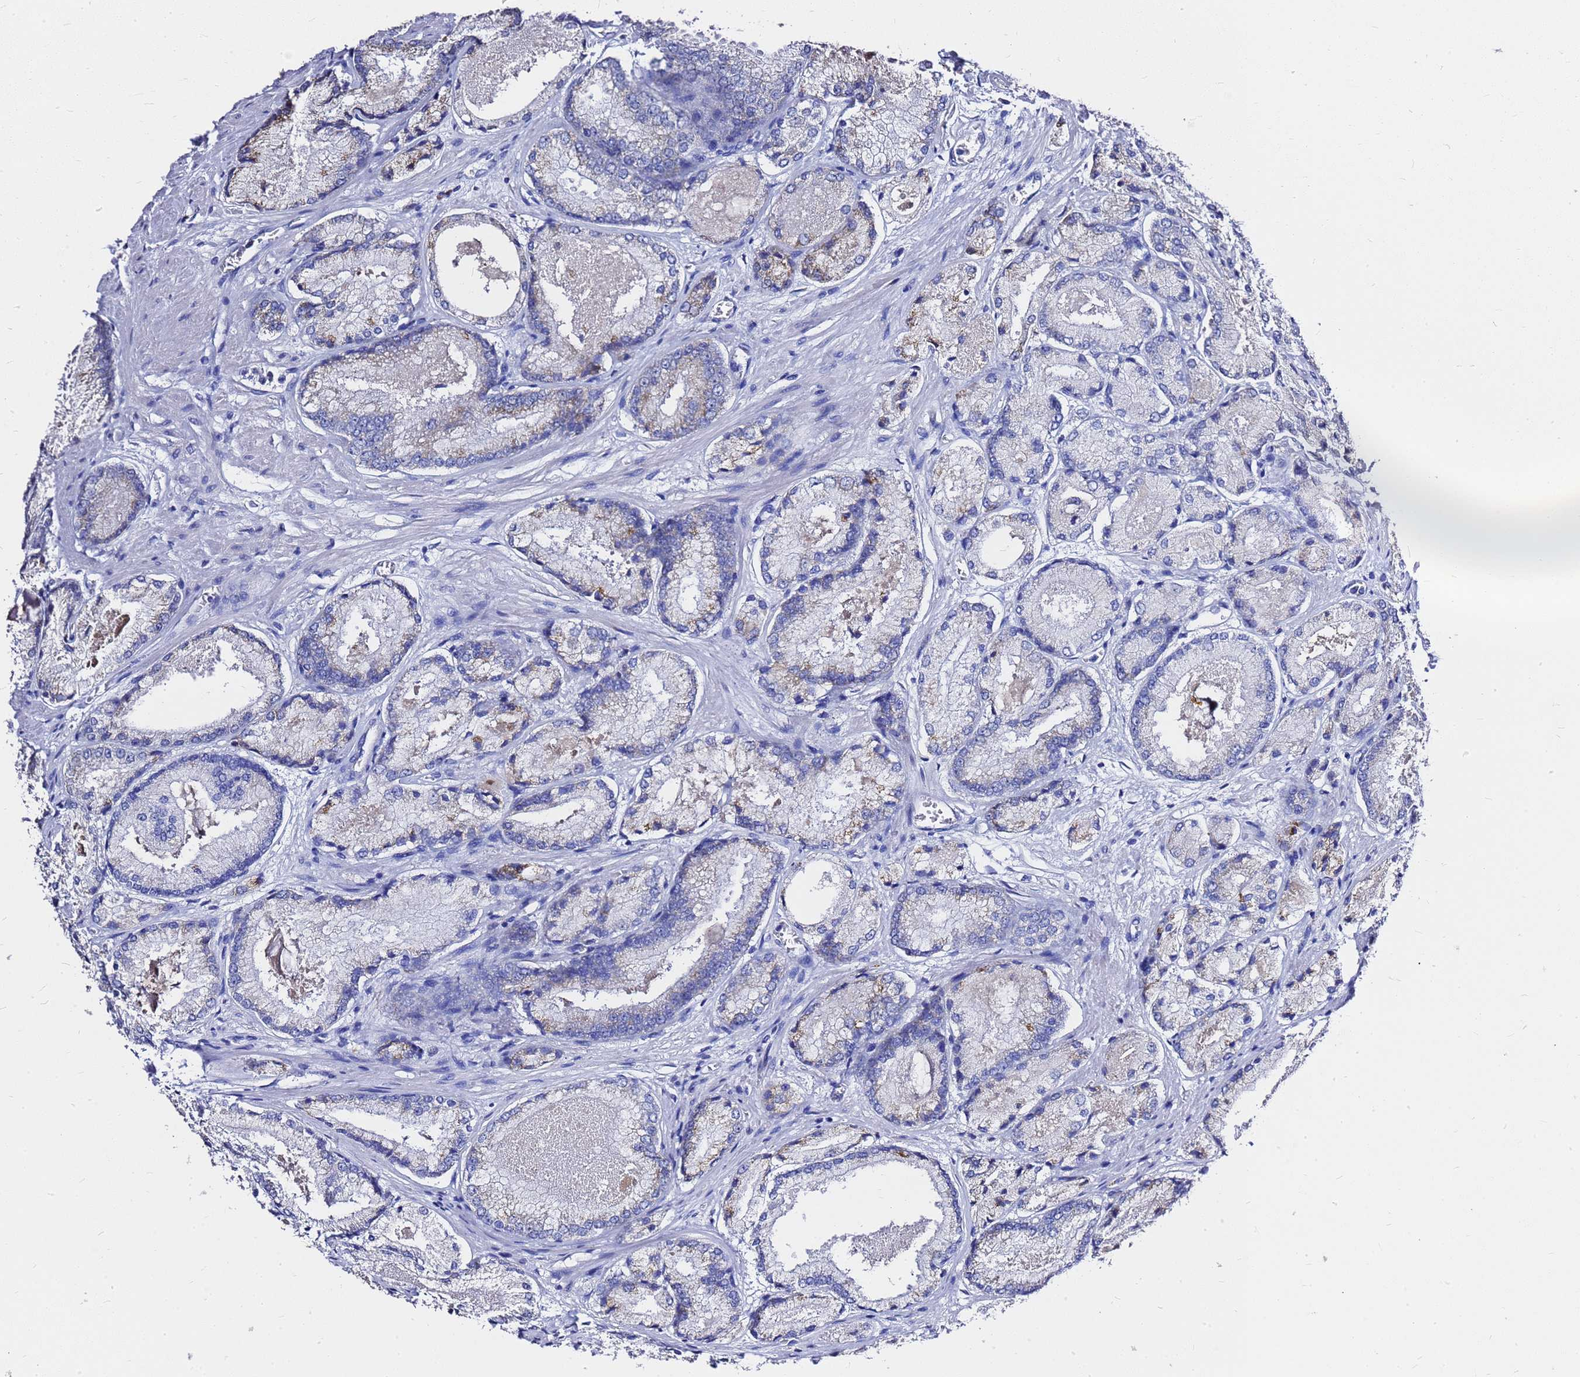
{"staining": {"intensity": "moderate", "quantity": "<25%", "location": "cytoplasmic/membranous"}, "tissue": "prostate cancer", "cell_type": "Tumor cells", "image_type": "cancer", "snomed": [{"axis": "morphology", "description": "Adenocarcinoma, Low grade"}, {"axis": "topography", "description": "Prostate"}], "caption": "A photomicrograph of human adenocarcinoma (low-grade) (prostate) stained for a protein shows moderate cytoplasmic/membranous brown staining in tumor cells.", "gene": "OR52E2", "patient": {"sex": "male", "age": 74}}